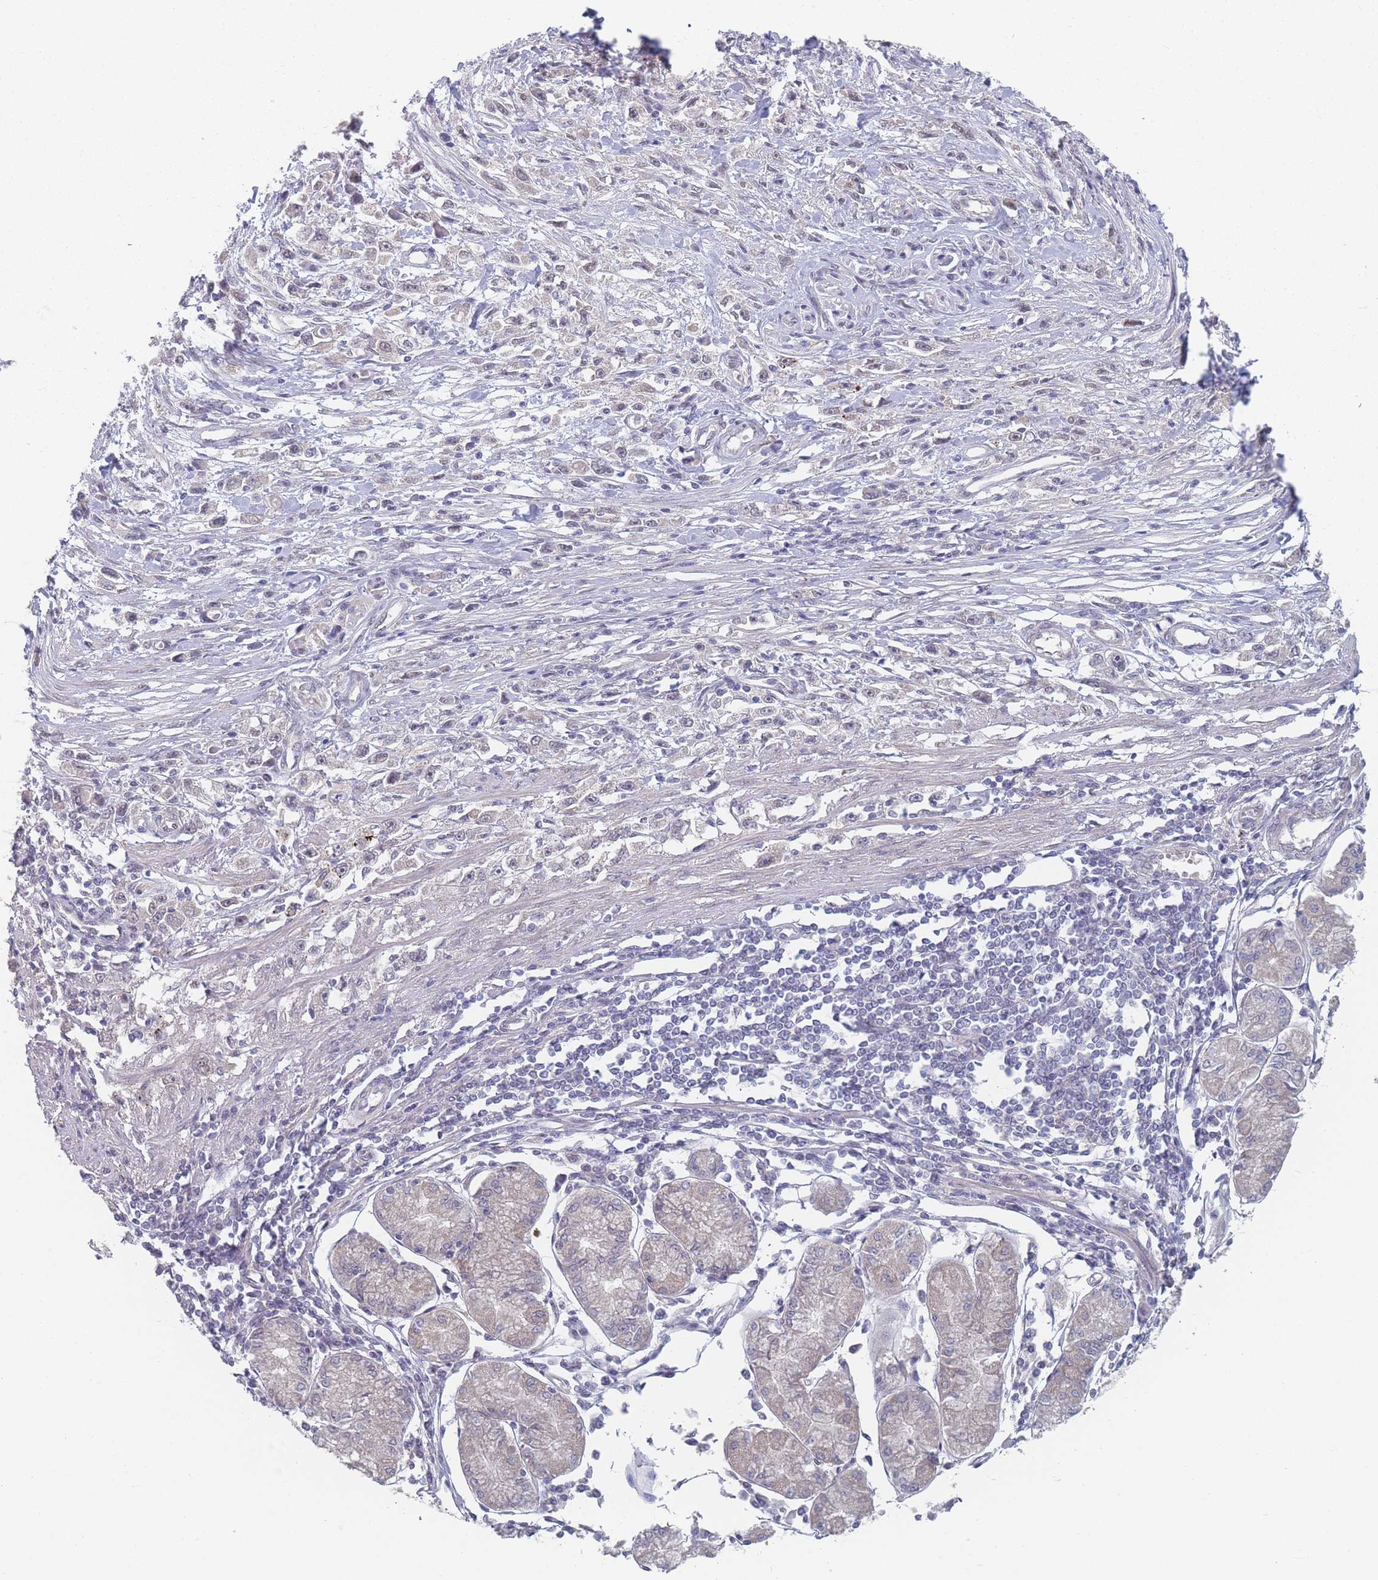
{"staining": {"intensity": "negative", "quantity": "none", "location": "none"}, "tissue": "stomach cancer", "cell_type": "Tumor cells", "image_type": "cancer", "snomed": [{"axis": "morphology", "description": "Adenocarcinoma, NOS"}, {"axis": "topography", "description": "Stomach"}], "caption": "Protein analysis of stomach cancer reveals no significant expression in tumor cells.", "gene": "ANKRD10", "patient": {"sex": "female", "age": 59}}